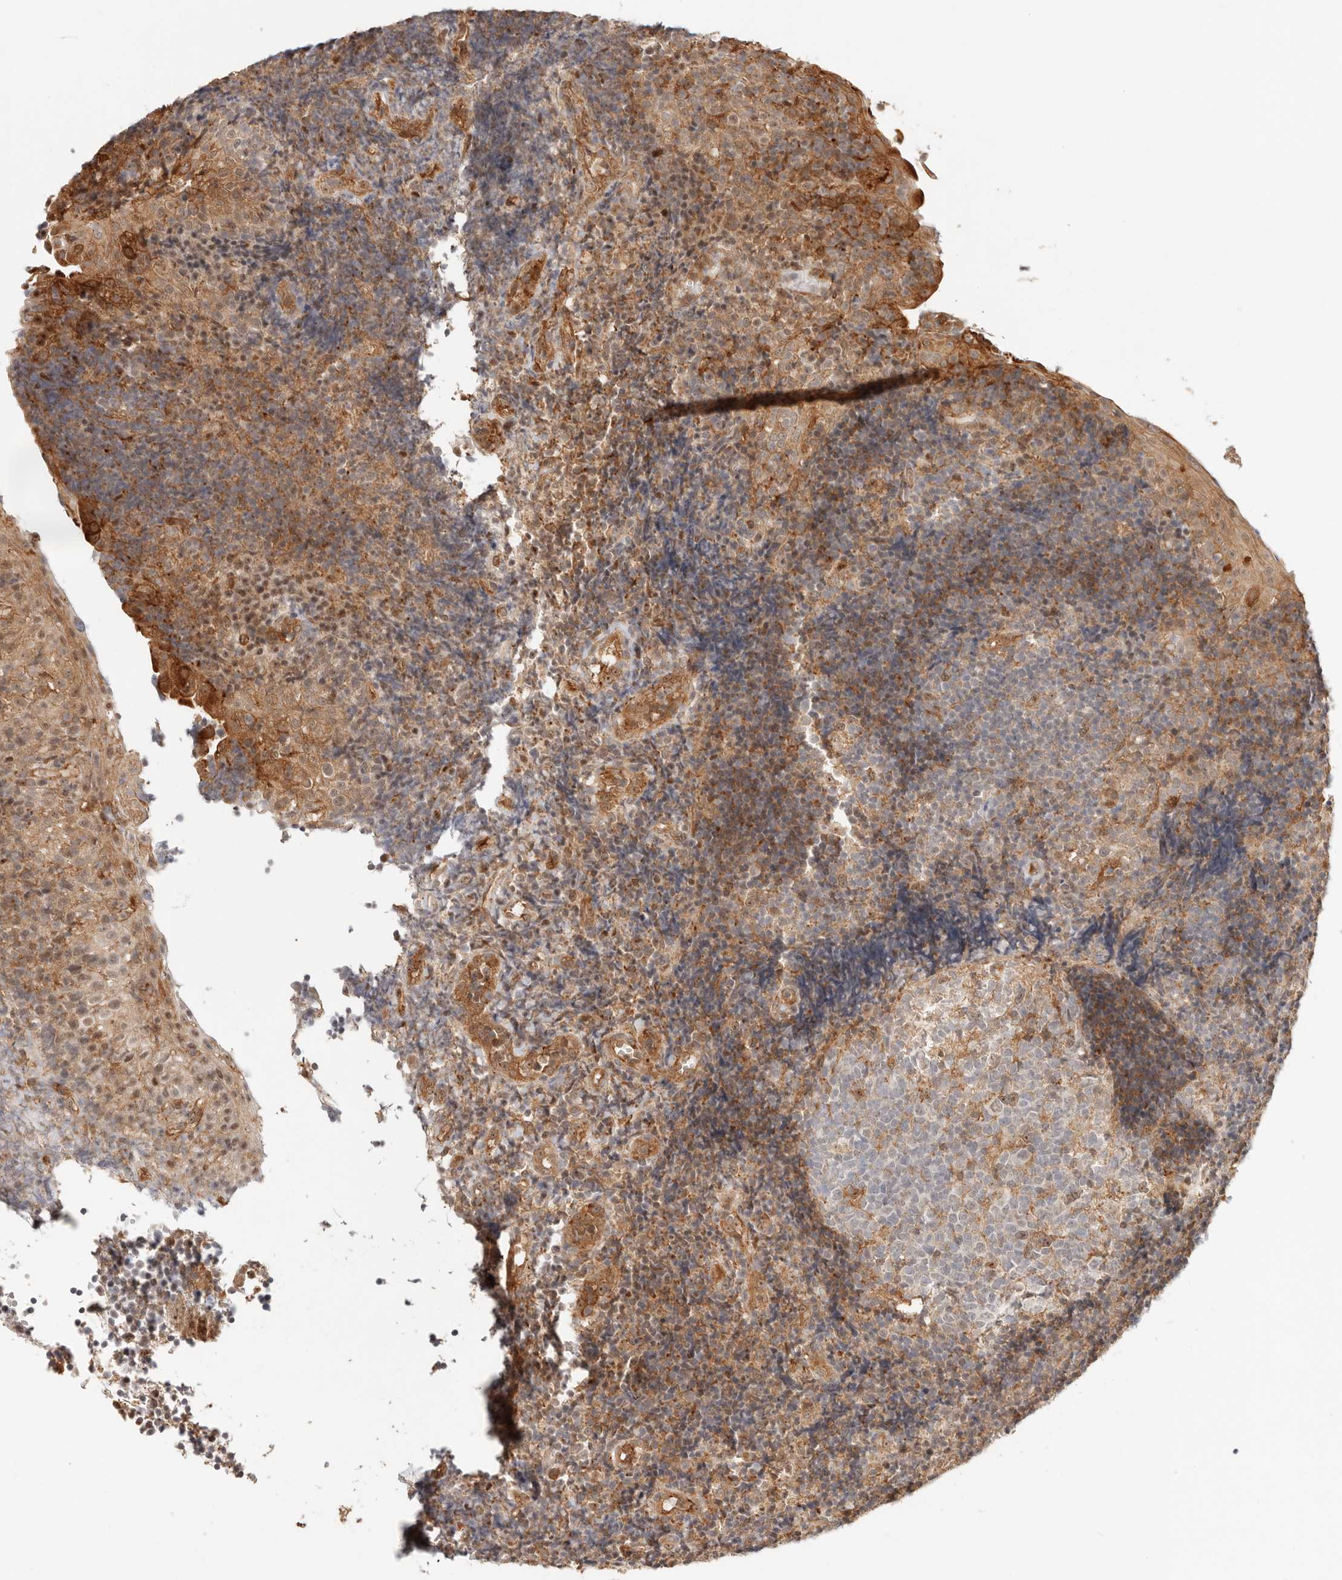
{"staining": {"intensity": "moderate", "quantity": "25%-75%", "location": "cytoplasmic/membranous,nuclear"}, "tissue": "tonsil", "cell_type": "Germinal center cells", "image_type": "normal", "snomed": [{"axis": "morphology", "description": "Normal tissue, NOS"}, {"axis": "topography", "description": "Tonsil"}], "caption": "IHC (DAB (3,3'-diaminobenzidine)) staining of normal human tonsil shows moderate cytoplasmic/membranous,nuclear protein staining in about 25%-75% of germinal center cells.", "gene": "HEXD", "patient": {"sex": "female", "age": 40}}